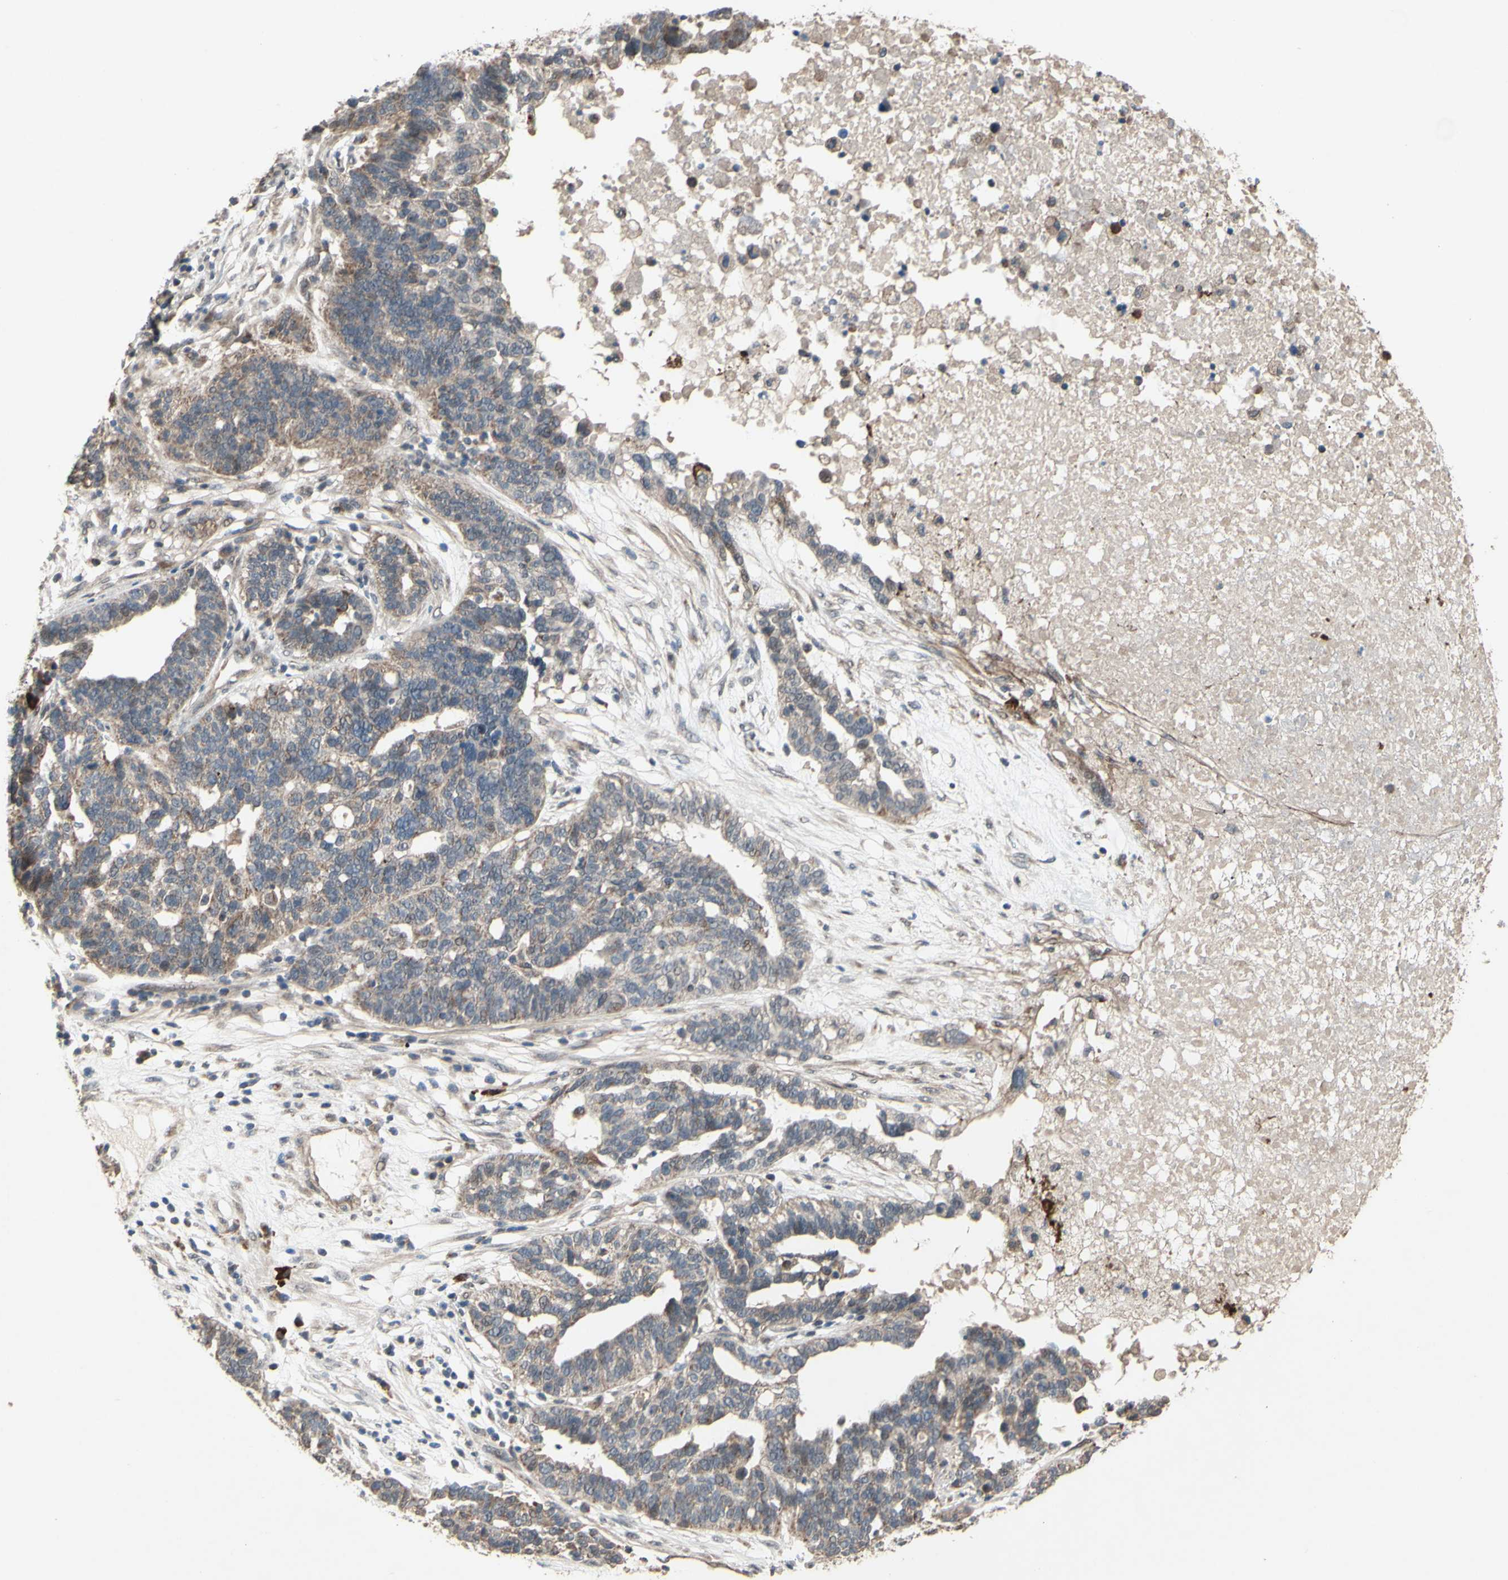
{"staining": {"intensity": "weak", "quantity": ">75%", "location": "cytoplasmic/membranous"}, "tissue": "ovarian cancer", "cell_type": "Tumor cells", "image_type": "cancer", "snomed": [{"axis": "morphology", "description": "Cystadenocarcinoma, serous, NOS"}, {"axis": "topography", "description": "Ovary"}], "caption": "Ovarian cancer stained with DAB (3,3'-diaminobenzidine) IHC demonstrates low levels of weak cytoplasmic/membranous staining in approximately >75% of tumor cells.", "gene": "CD164", "patient": {"sex": "female", "age": 59}}